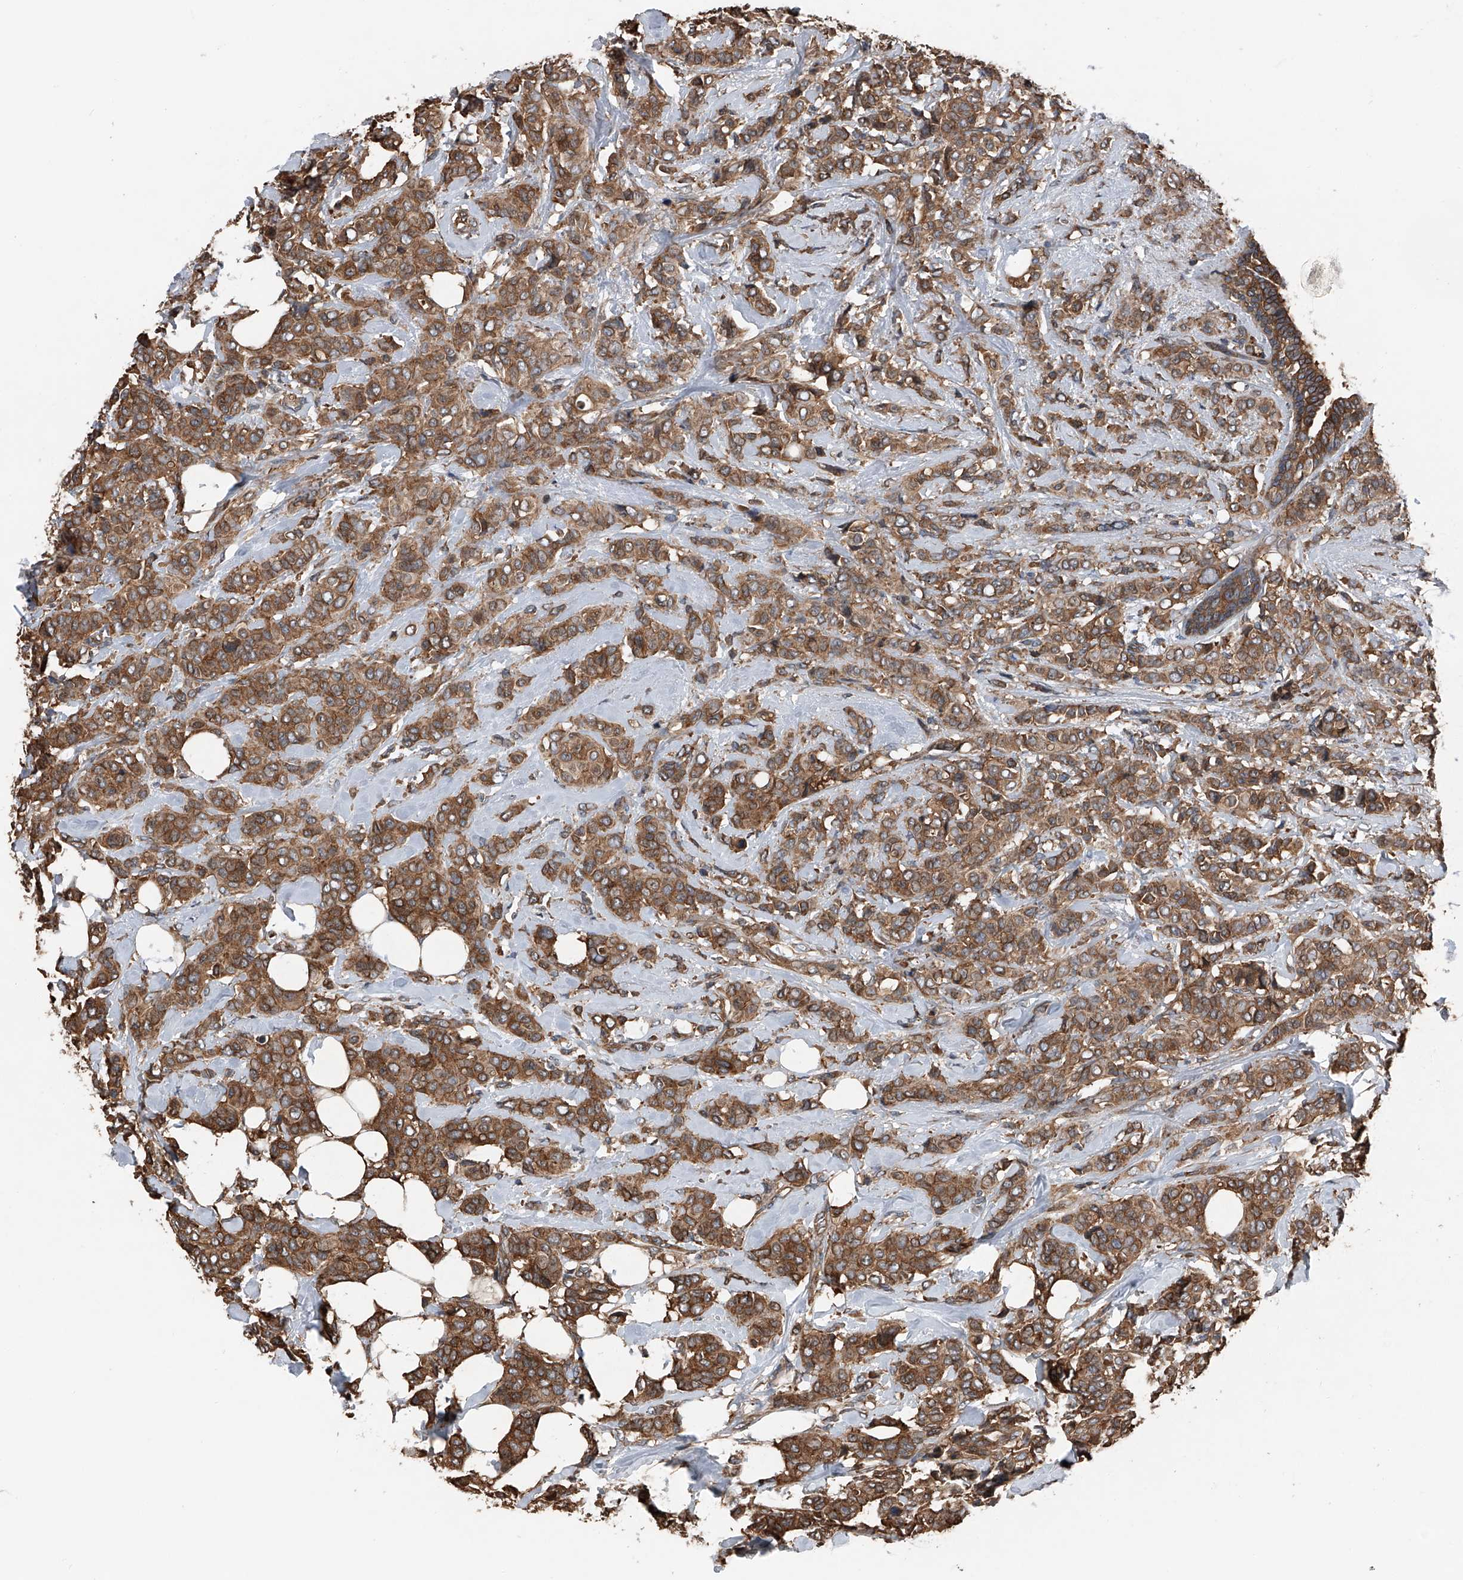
{"staining": {"intensity": "moderate", "quantity": ">75%", "location": "cytoplasmic/membranous"}, "tissue": "breast cancer", "cell_type": "Tumor cells", "image_type": "cancer", "snomed": [{"axis": "morphology", "description": "Lobular carcinoma"}, {"axis": "topography", "description": "Breast"}], "caption": "This image demonstrates IHC staining of breast cancer (lobular carcinoma), with medium moderate cytoplasmic/membranous expression in about >75% of tumor cells.", "gene": "KCNJ2", "patient": {"sex": "female", "age": 51}}